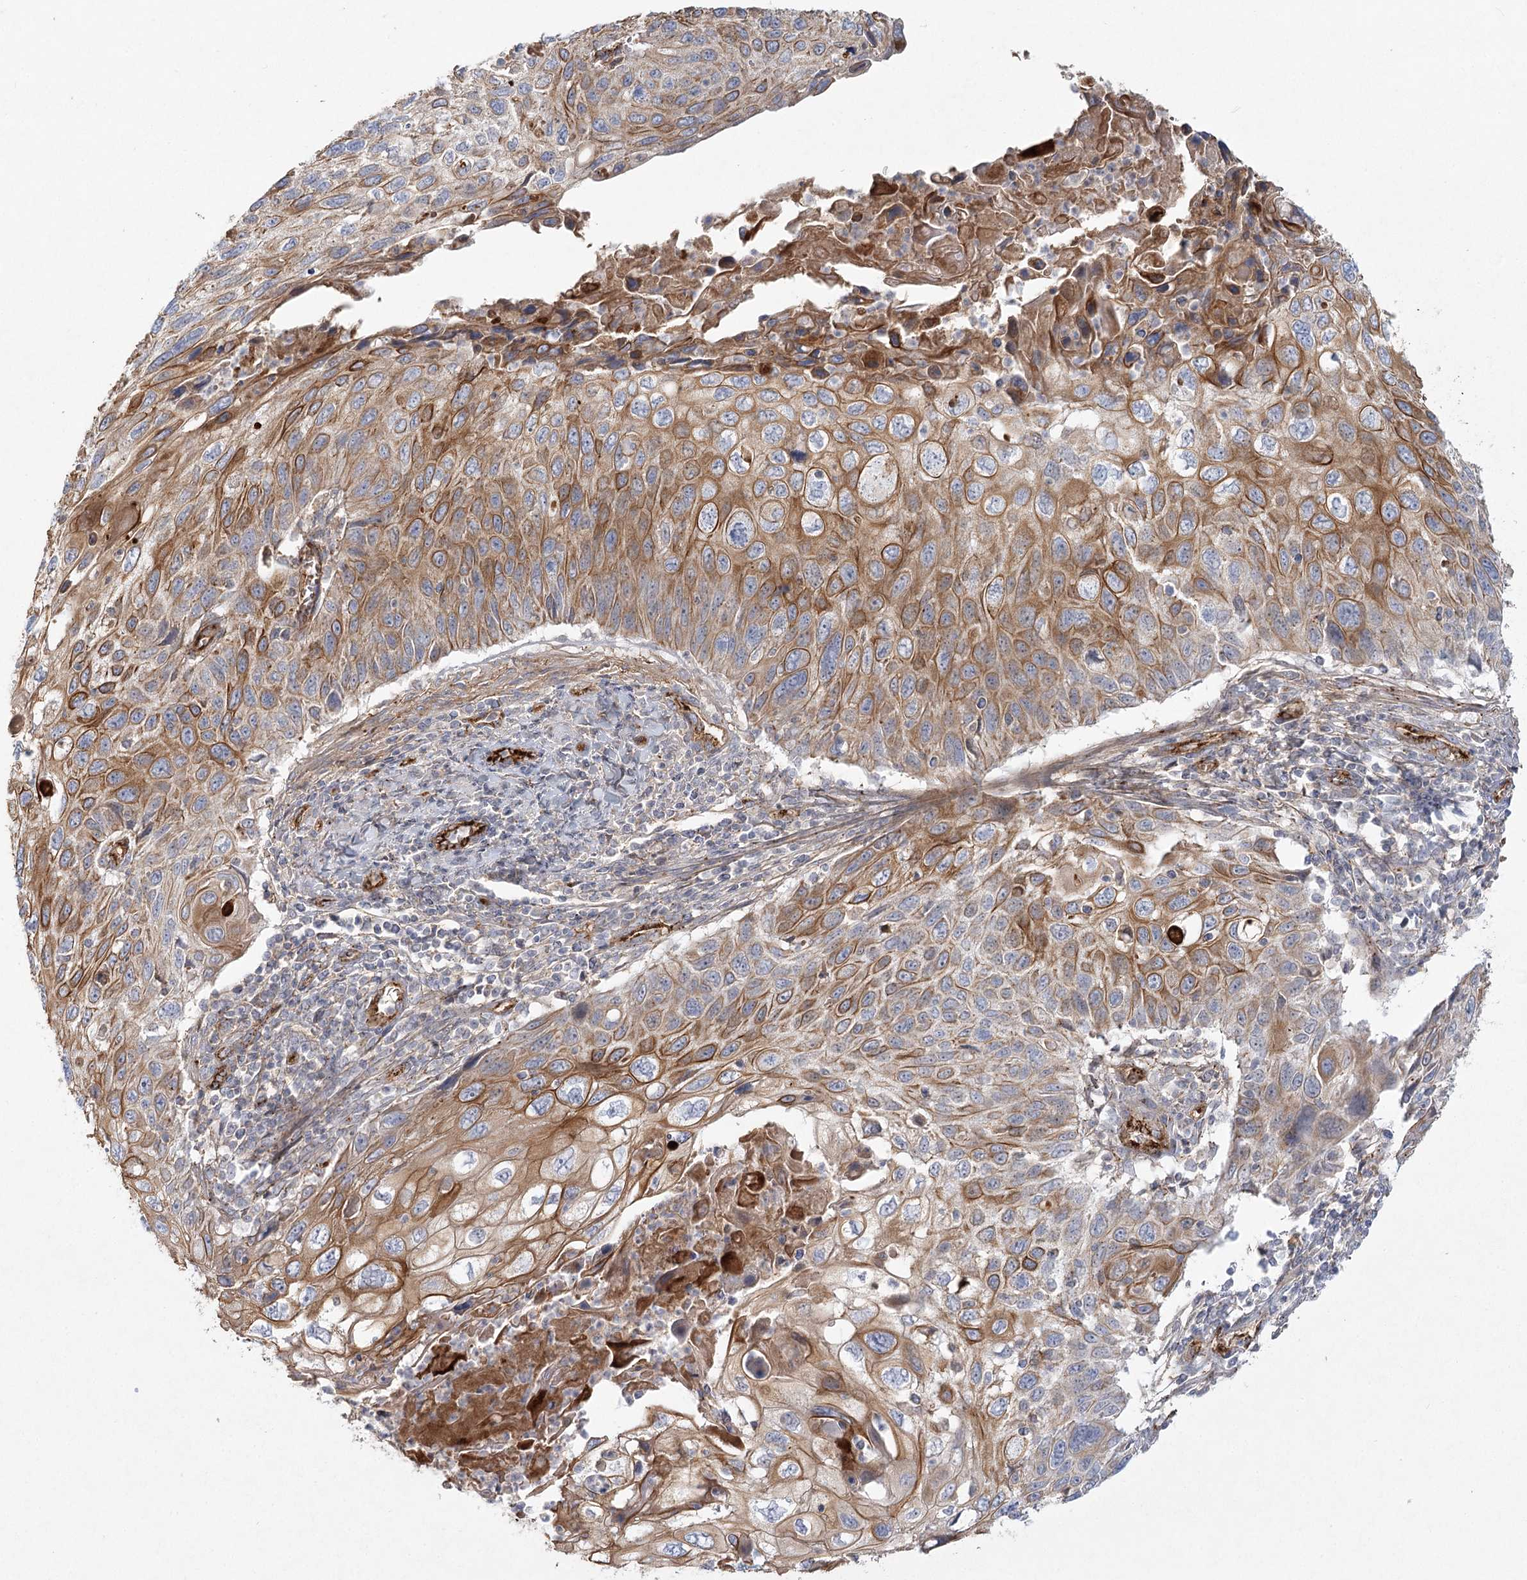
{"staining": {"intensity": "moderate", "quantity": ">75%", "location": "cytoplasmic/membranous"}, "tissue": "cervical cancer", "cell_type": "Tumor cells", "image_type": "cancer", "snomed": [{"axis": "morphology", "description": "Squamous cell carcinoma, NOS"}, {"axis": "topography", "description": "Cervix"}], "caption": "Immunohistochemistry (IHC) histopathology image of neoplastic tissue: human cervical cancer stained using IHC demonstrates medium levels of moderate protein expression localized specifically in the cytoplasmic/membranous of tumor cells, appearing as a cytoplasmic/membranous brown color.", "gene": "KBTBD4", "patient": {"sex": "female", "age": 70}}